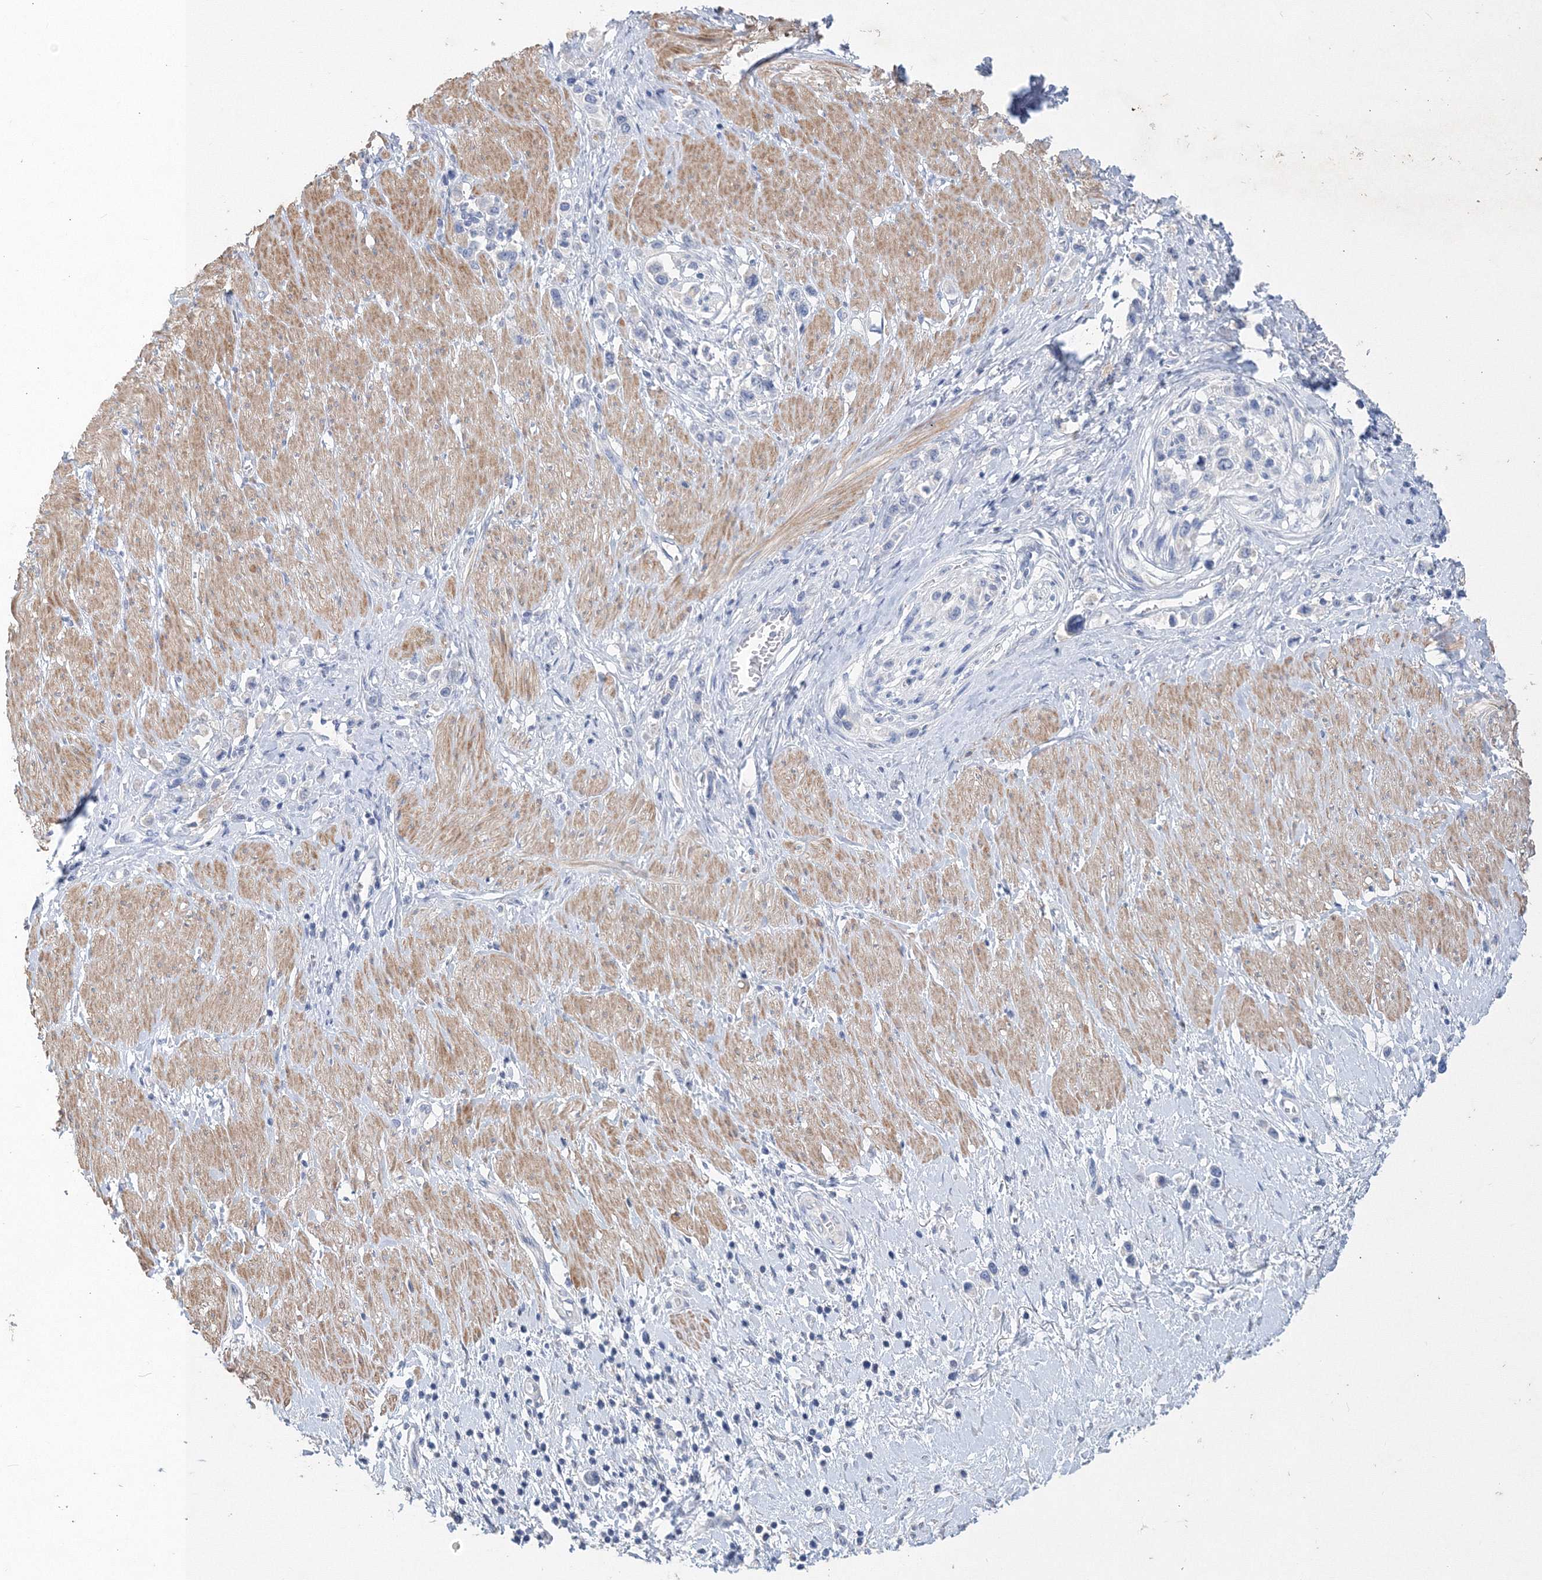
{"staining": {"intensity": "negative", "quantity": "none", "location": "none"}, "tissue": "stomach cancer", "cell_type": "Tumor cells", "image_type": "cancer", "snomed": [{"axis": "morphology", "description": "Normal tissue, NOS"}, {"axis": "morphology", "description": "Adenocarcinoma, NOS"}, {"axis": "topography", "description": "Stomach, upper"}, {"axis": "topography", "description": "Stomach"}], "caption": "This photomicrograph is of stomach cancer stained with immunohistochemistry (IHC) to label a protein in brown with the nuclei are counter-stained blue. There is no positivity in tumor cells.", "gene": "OSBPL6", "patient": {"sex": "female", "age": 65}}